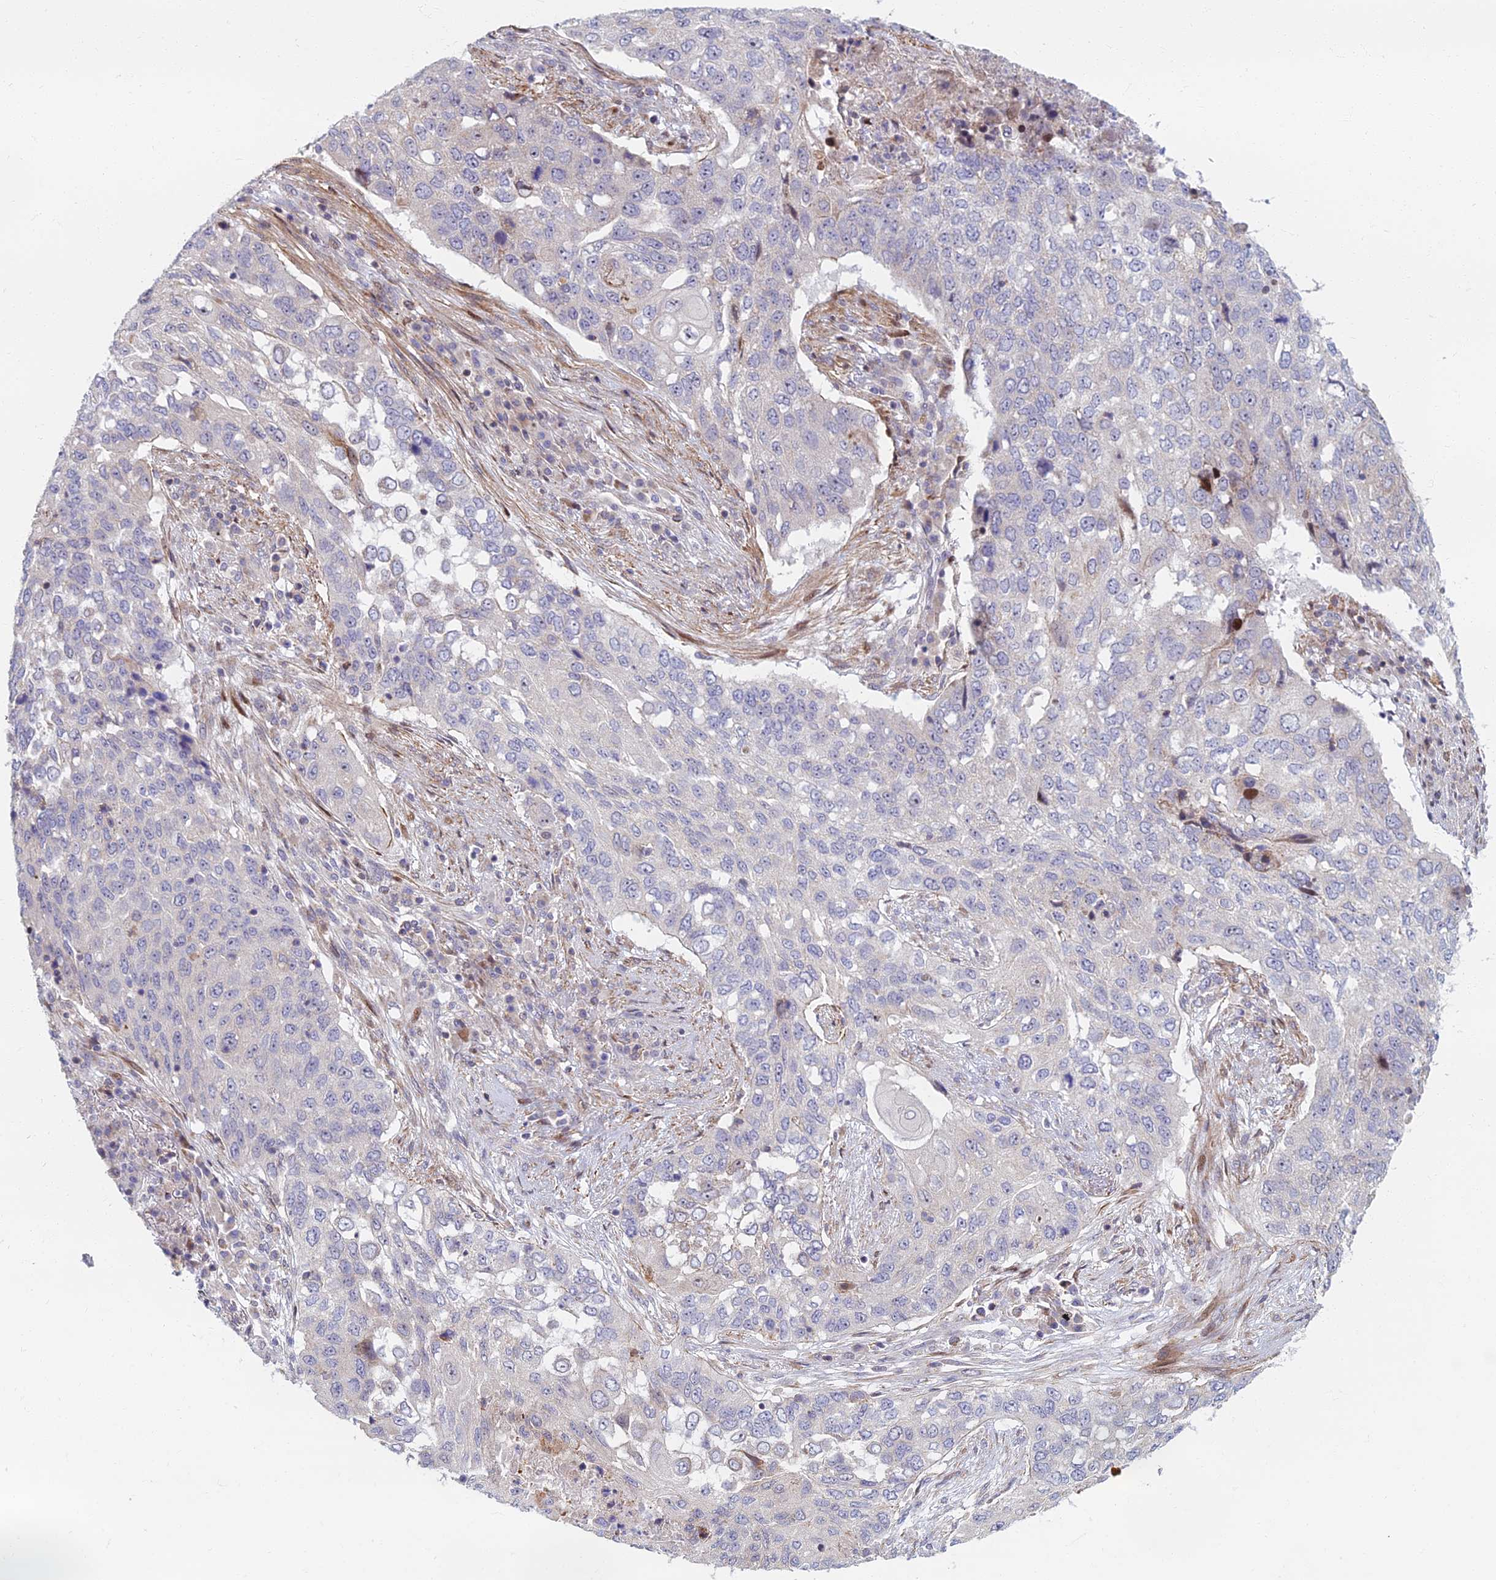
{"staining": {"intensity": "negative", "quantity": "none", "location": "none"}, "tissue": "lung cancer", "cell_type": "Tumor cells", "image_type": "cancer", "snomed": [{"axis": "morphology", "description": "Squamous cell carcinoma, NOS"}, {"axis": "topography", "description": "Lung"}], "caption": "The IHC image has no significant staining in tumor cells of squamous cell carcinoma (lung) tissue.", "gene": "C15orf40", "patient": {"sex": "female", "age": 63}}